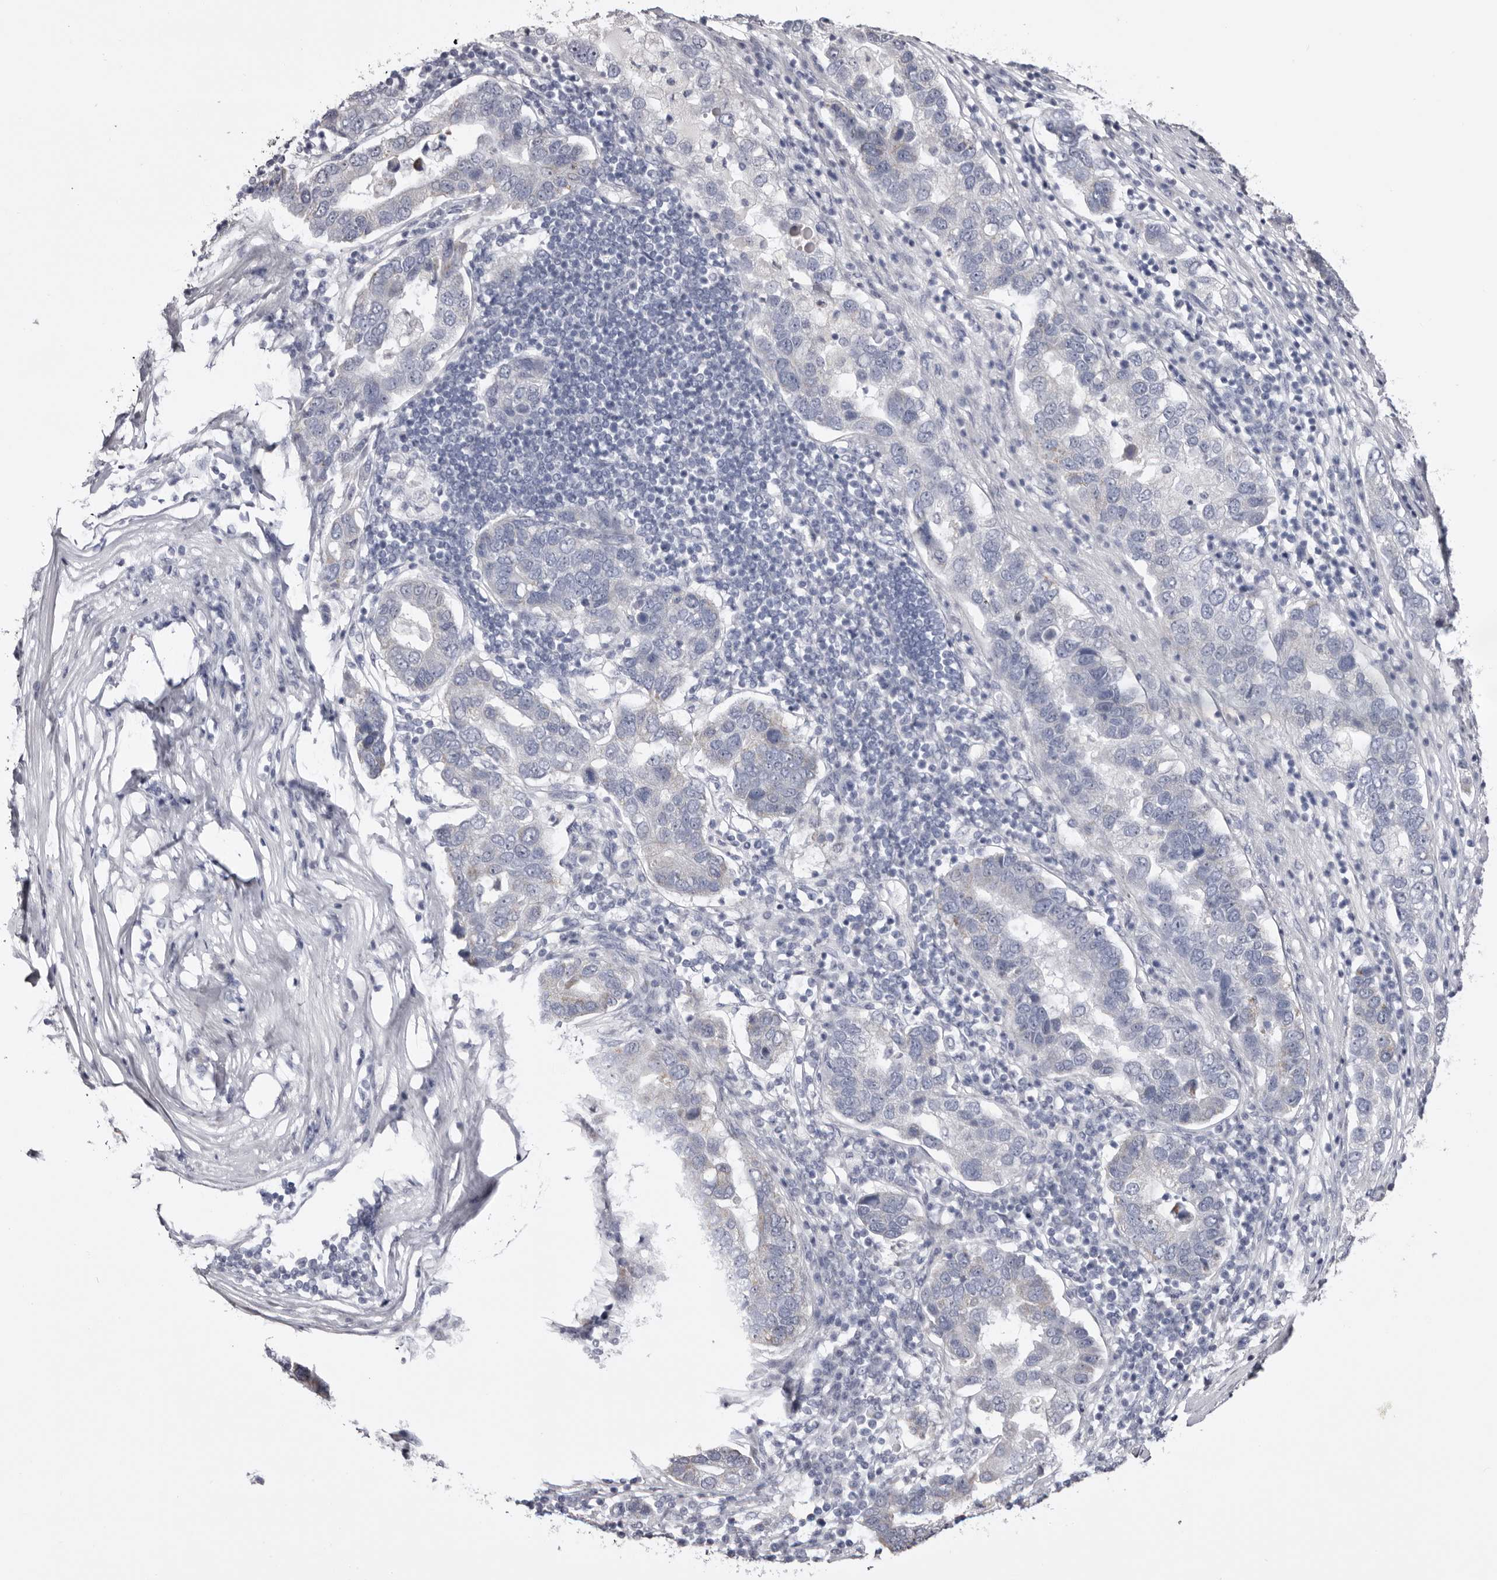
{"staining": {"intensity": "negative", "quantity": "none", "location": "none"}, "tissue": "pancreatic cancer", "cell_type": "Tumor cells", "image_type": "cancer", "snomed": [{"axis": "morphology", "description": "Adenocarcinoma, NOS"}, {"axis": "topography", "description": "Pancreas"}], "caption": "Immunohistochemical staining of pancreatic cancer exhibits no significant positivity in tumor cells.", "gene": "CASQ1", "patient": {"sex": "female", "age": 61}}